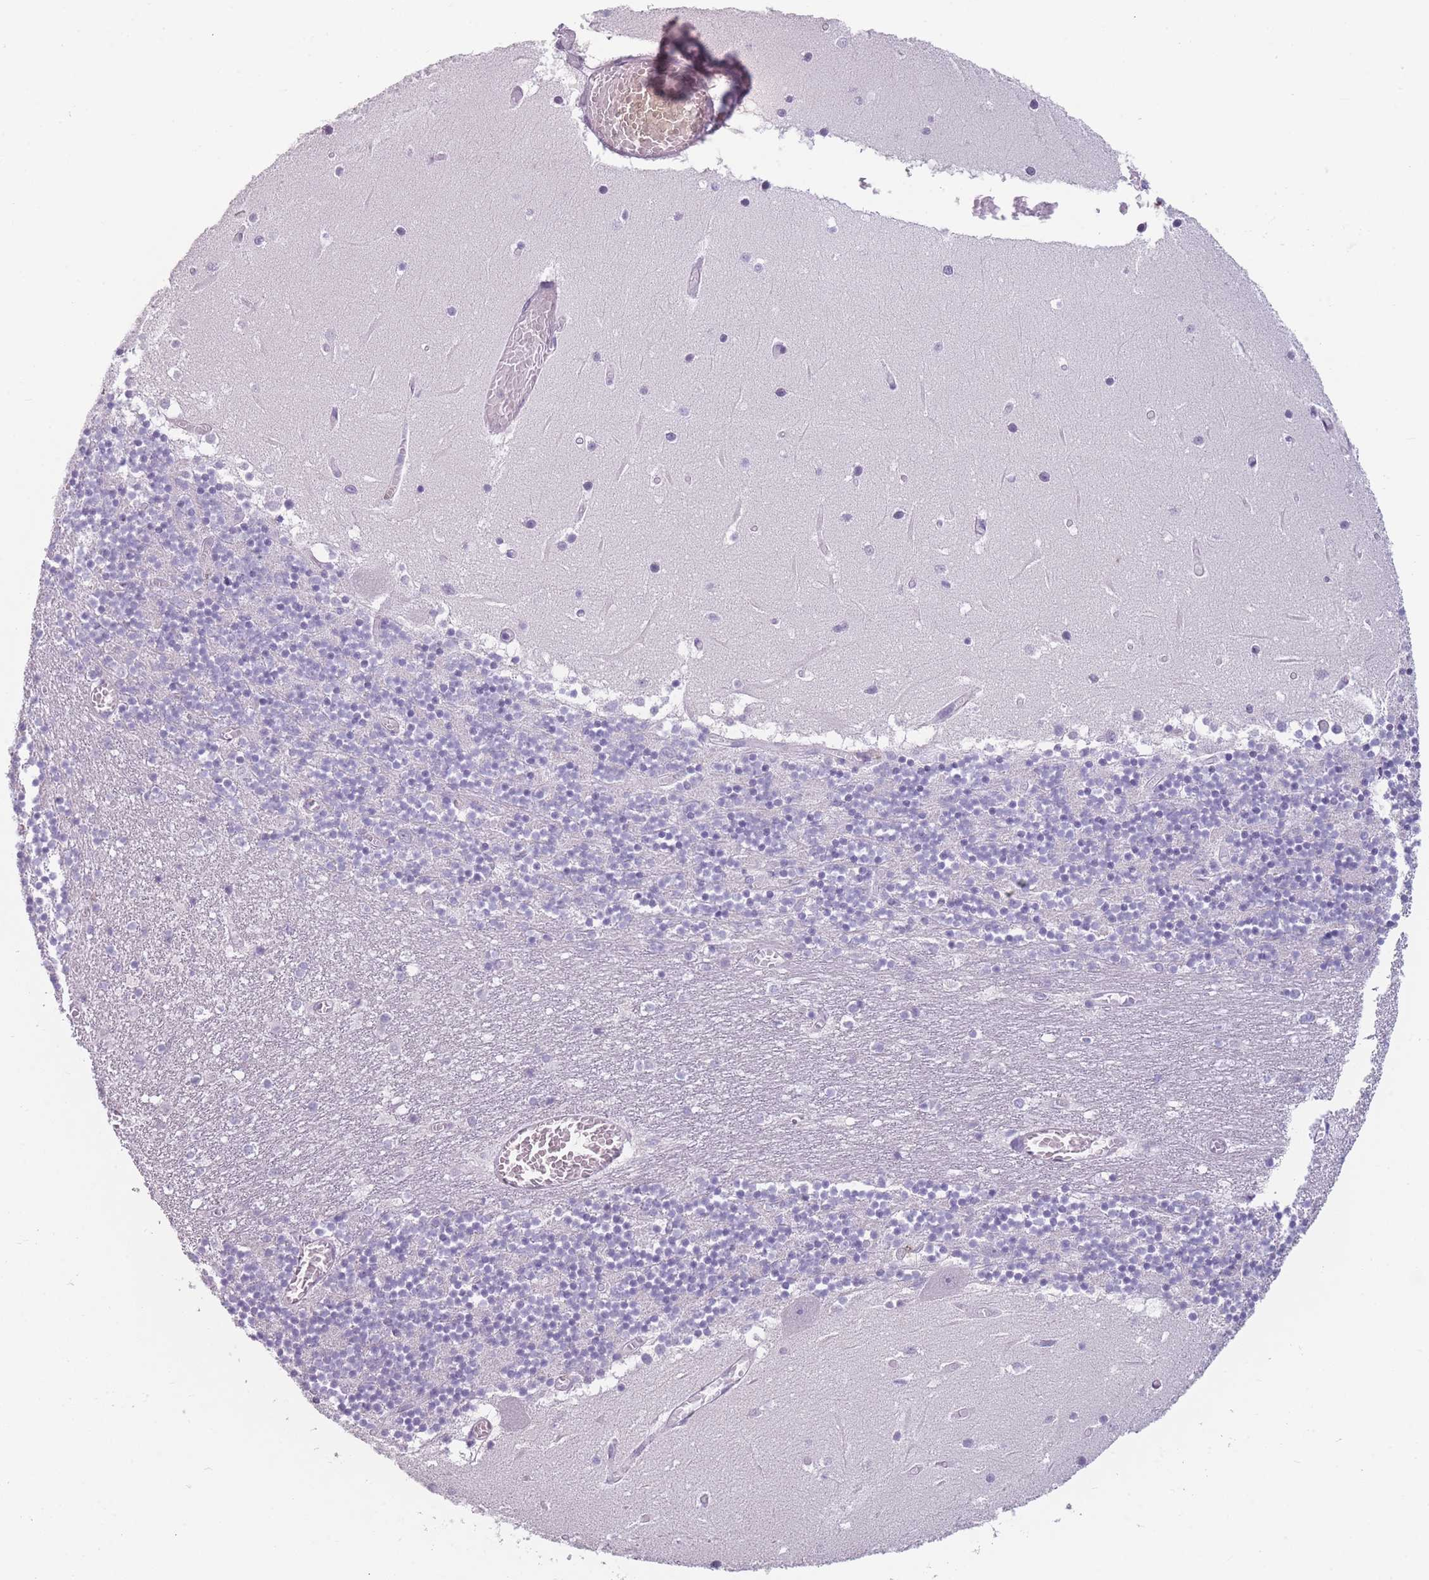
{"staining": {"intensity": "negative", "quantity": "none", "location": "none"}, "tissue": "cerebellum", "cell_type": "Cells in granular layer", "image_type": "normal", "snomed": [{"axis": "morphology", "description": "Normal tissue, NOS"}, {"axis": "topography", "description": "Cerebellum"}], "caption": "Immunohistochemistry (IHC) of benign cerebellum shows no positivity in cells in granular layer. (Stains: DAB immunohistochemistry with hematoxylin counter stain, Microscopy: brightfield microscopy at high magnification).", "gene": "CCNO", "patient": {"sex": "female", "age": 28}}